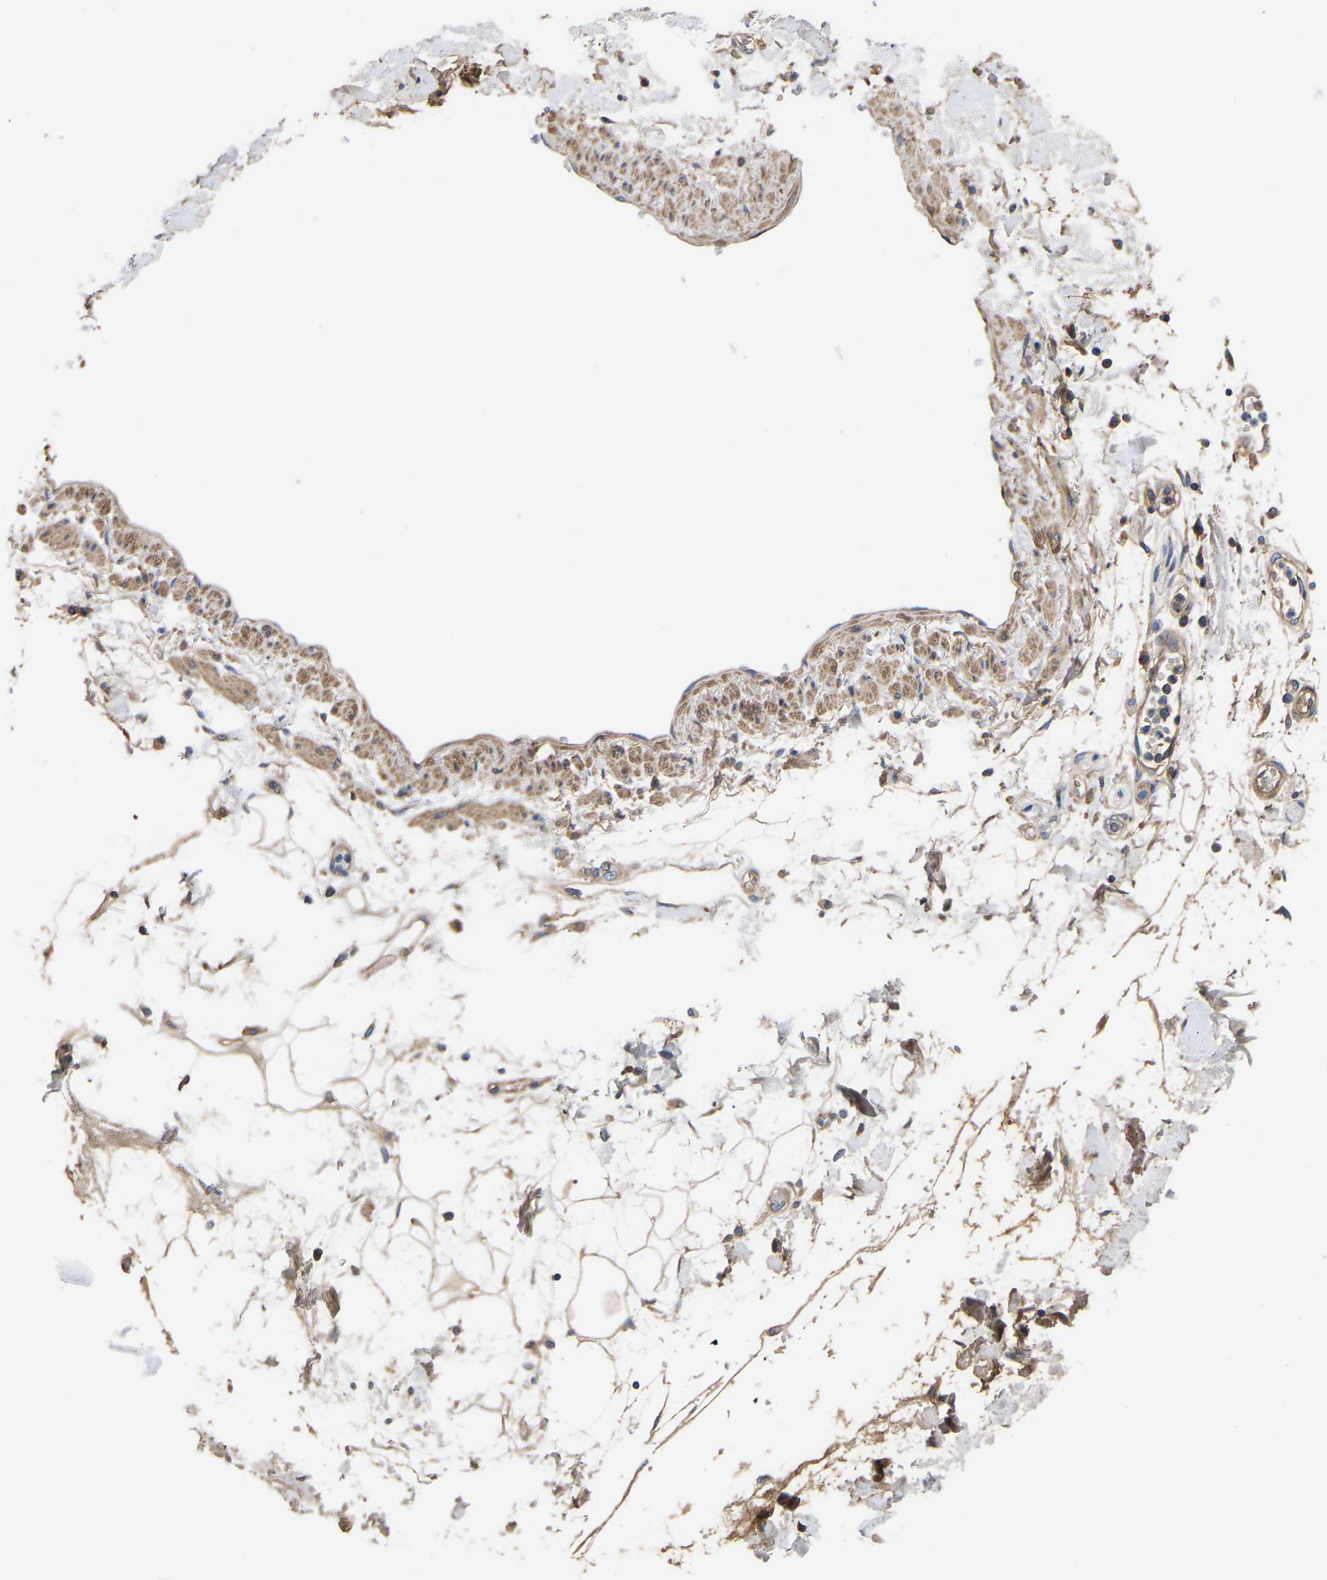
{"staining": {"intensity": "moderate", "quantity": "25%-75%", "location": "cytoplasmic/membranous"}, "tissue": "adipose tissue", "cell_type": "Adipocytes", "image_type": "normal", "snomed": [{"axis": "morphology", "description": "Normal tissue, NOS"}, {"axis": "morphology", "description": "Adenocarcinoma, NOS"}, {"axis": "topography", "description": "Duodenum"}, {"axis": "topography", "description": "Peripheral nerve tissue"}], "caption": "The immunohistochemical stain highlights moderate cytoplasmic/membranous positivity in adipocytes of unremarkable adipose tissue. (DAB (3,3'-diaminobenzidine) IHC, brown staining for protein, blue staining for nuclei).", "gene": "AIMP2", "patient": {"sex": "female", "age": 60}}